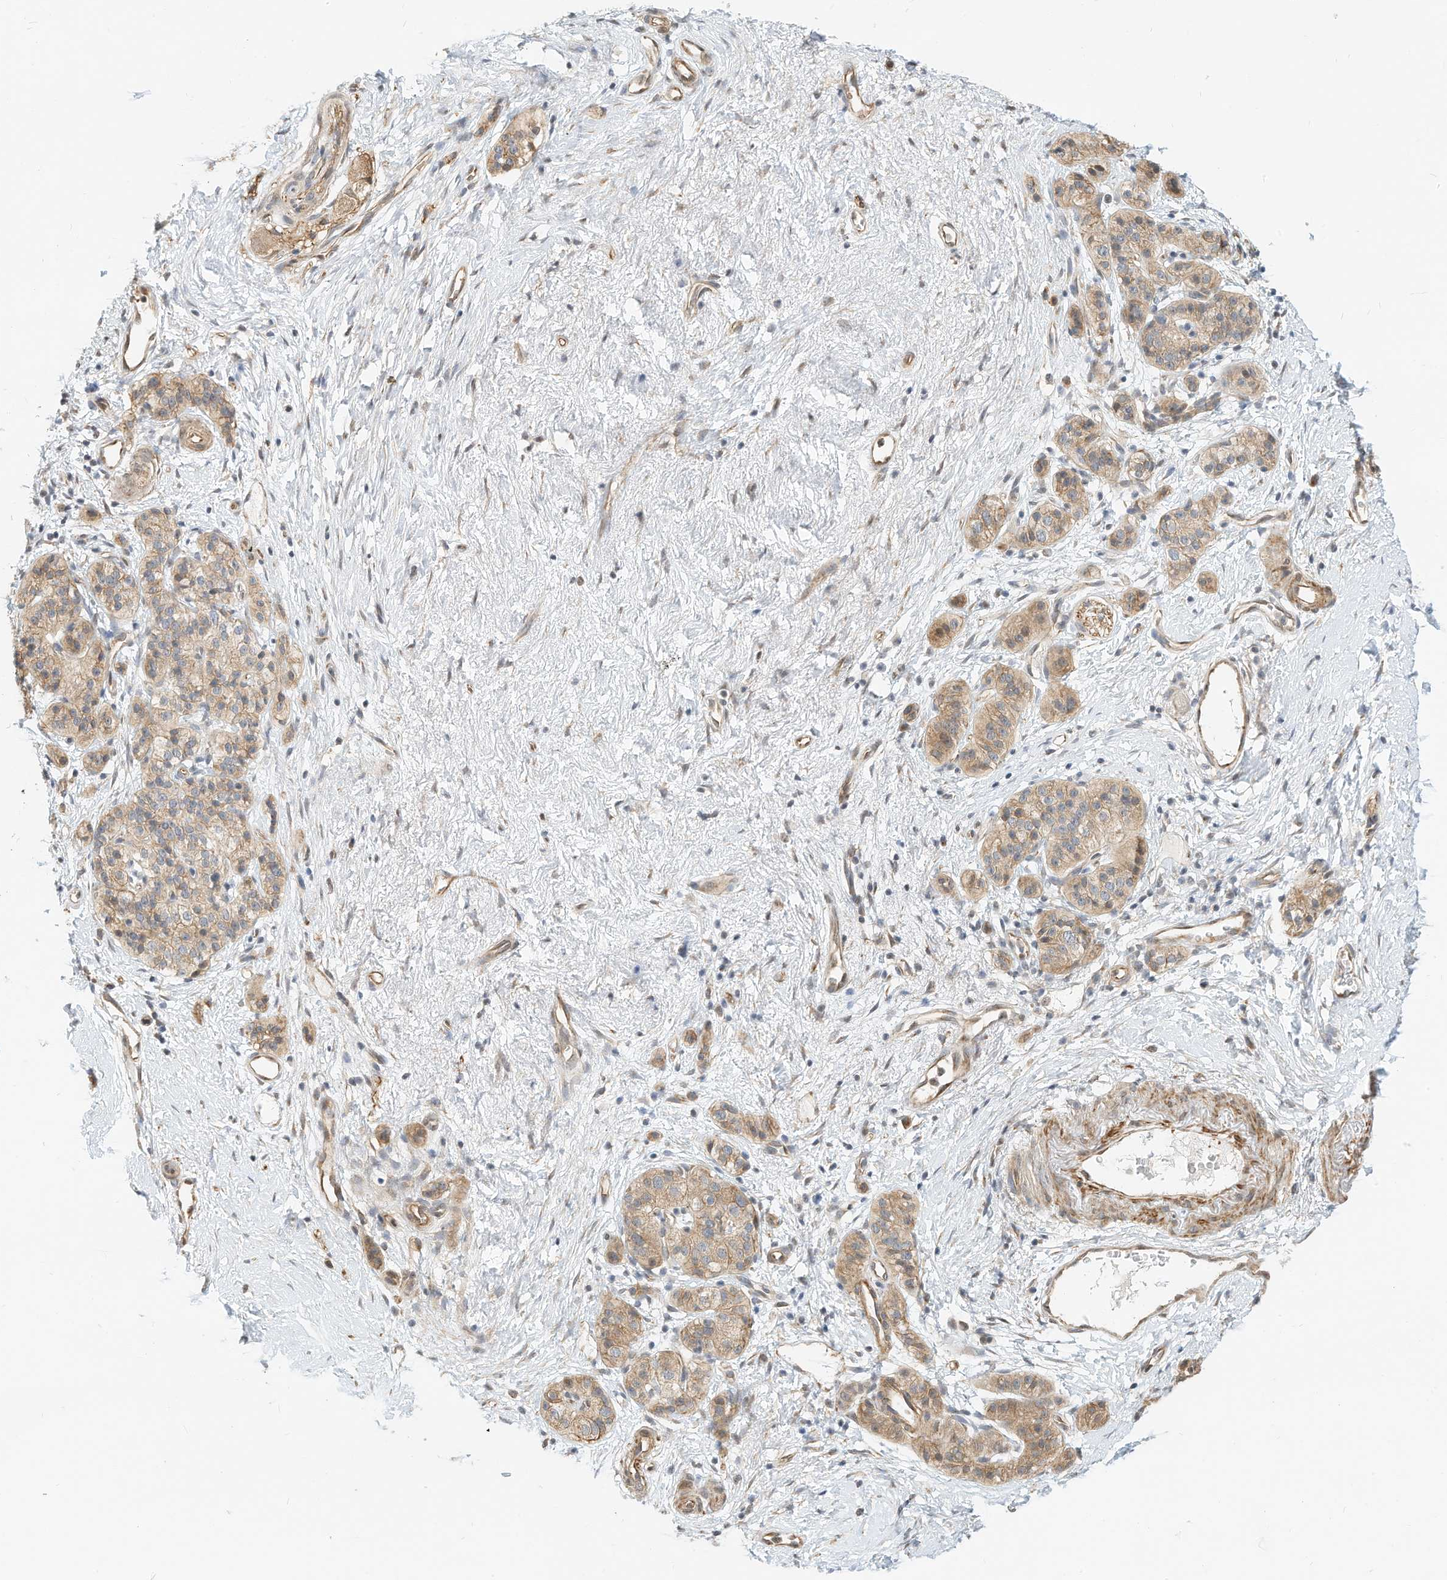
{"staining": {"intensity": "weak", "quantity": ">75%", "location": "cytoplasmic/membranous"}, "tissue": "pancreatic cancer", "cell_type": "Tumor cells", "image_type": "cancer", "snomed": [{"axis": "morphology", "description": "Adenocarcinoma, NOS"}, {"axis": "topography", "description": "Pancreas"}], "caption": "Pancreatic cancer (adenocarcinoma) stained with a protein marker reveals weak staining in tumor cells.", "gene": "OFD1", "patient": {"sex": "male", "age": 50}}